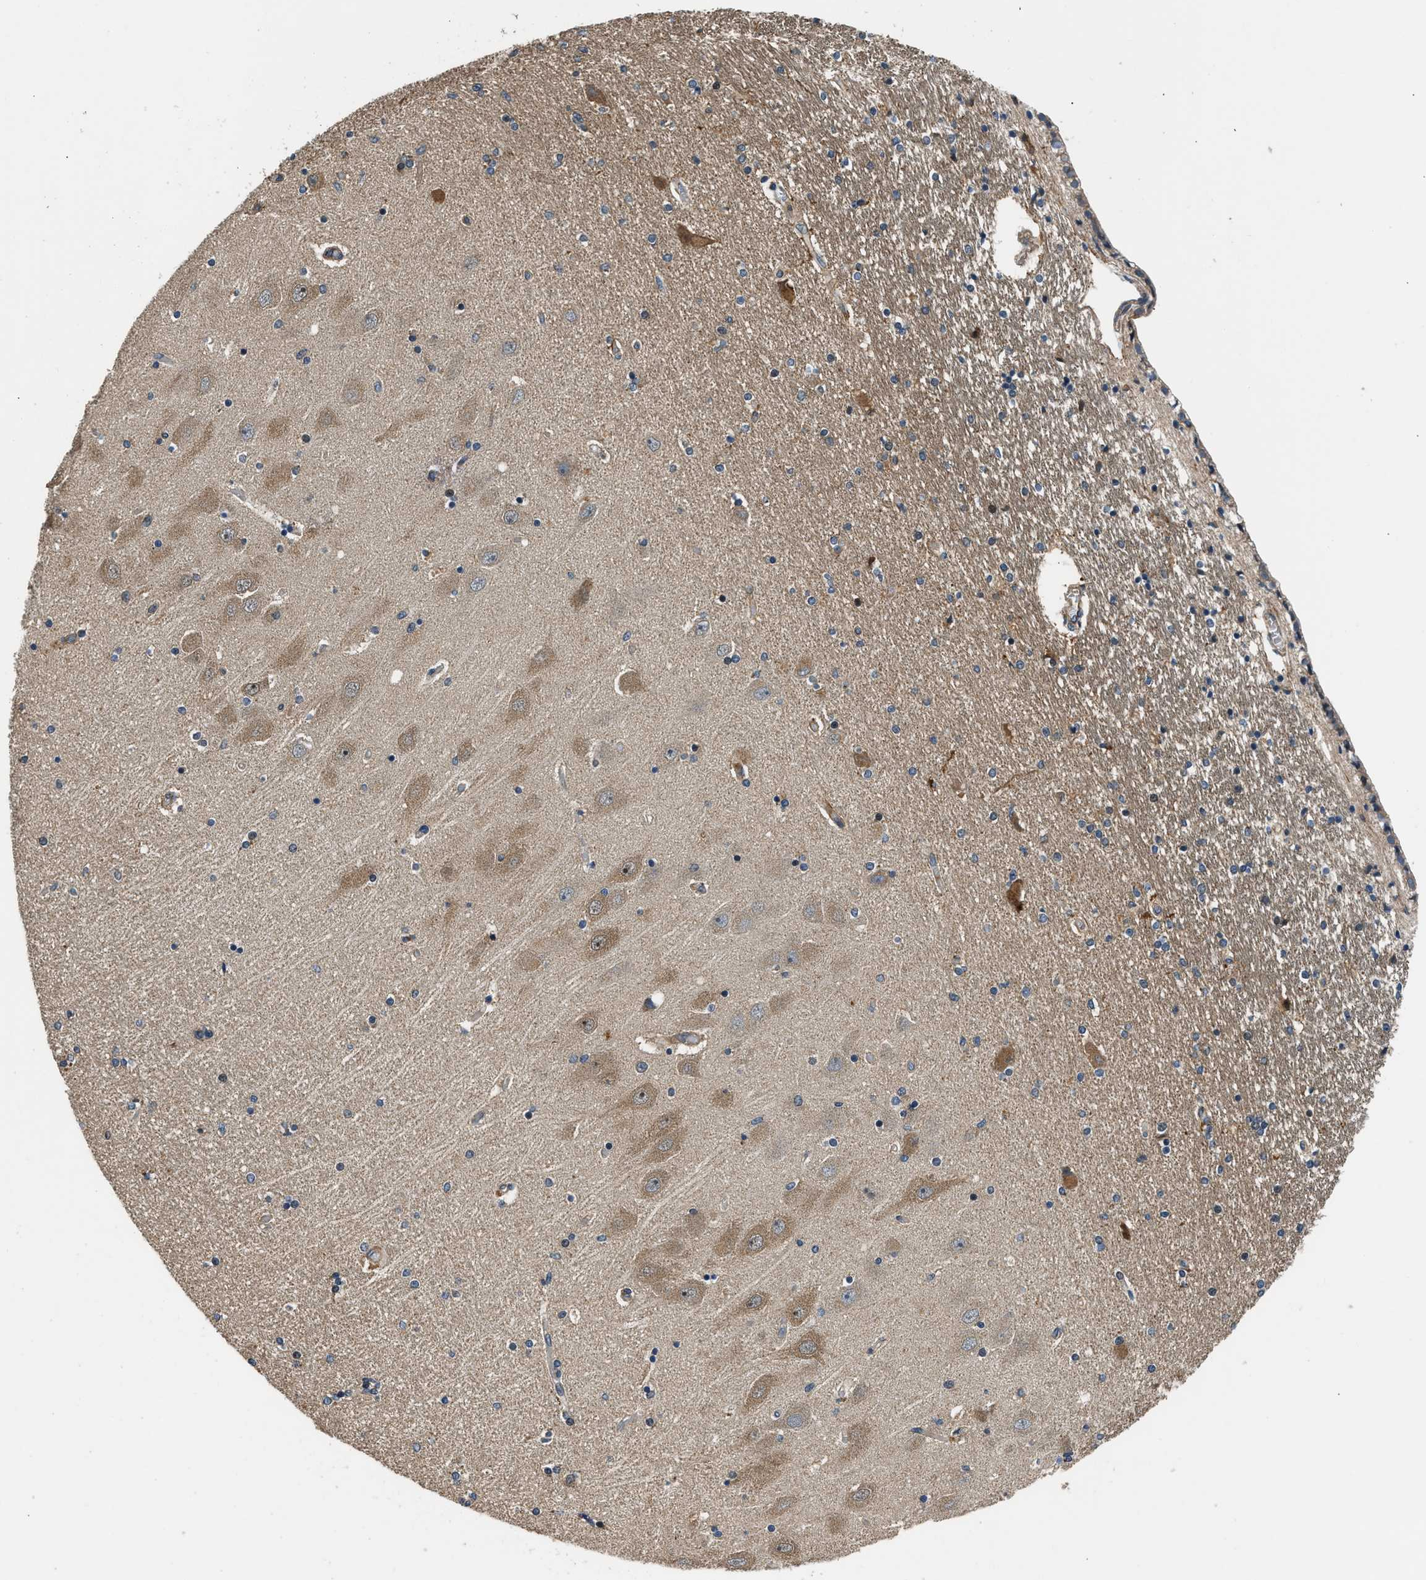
{"staining": {"intensity": "weak", "quantity": "<25%", "location": "cytoplasmic/membranous"}, "tissue": "hippocampus", "cell_type": "Glial cells", "image_type": "normal", "snomed": [{"axis": "morphology", "description": "Normal tissue, NOS"}, {"axis": "topography", "description": "Hippocampus"}], "caption": "Immunohistochemistry photomicrograph of benign hippocampus: human hippocampus stained with DAB (3,3'-diaminobenzidine) displays no significant protein positivity in glial cells.", "gene": "IL3RA", "patient": {"sex": "female", "age": 54}}